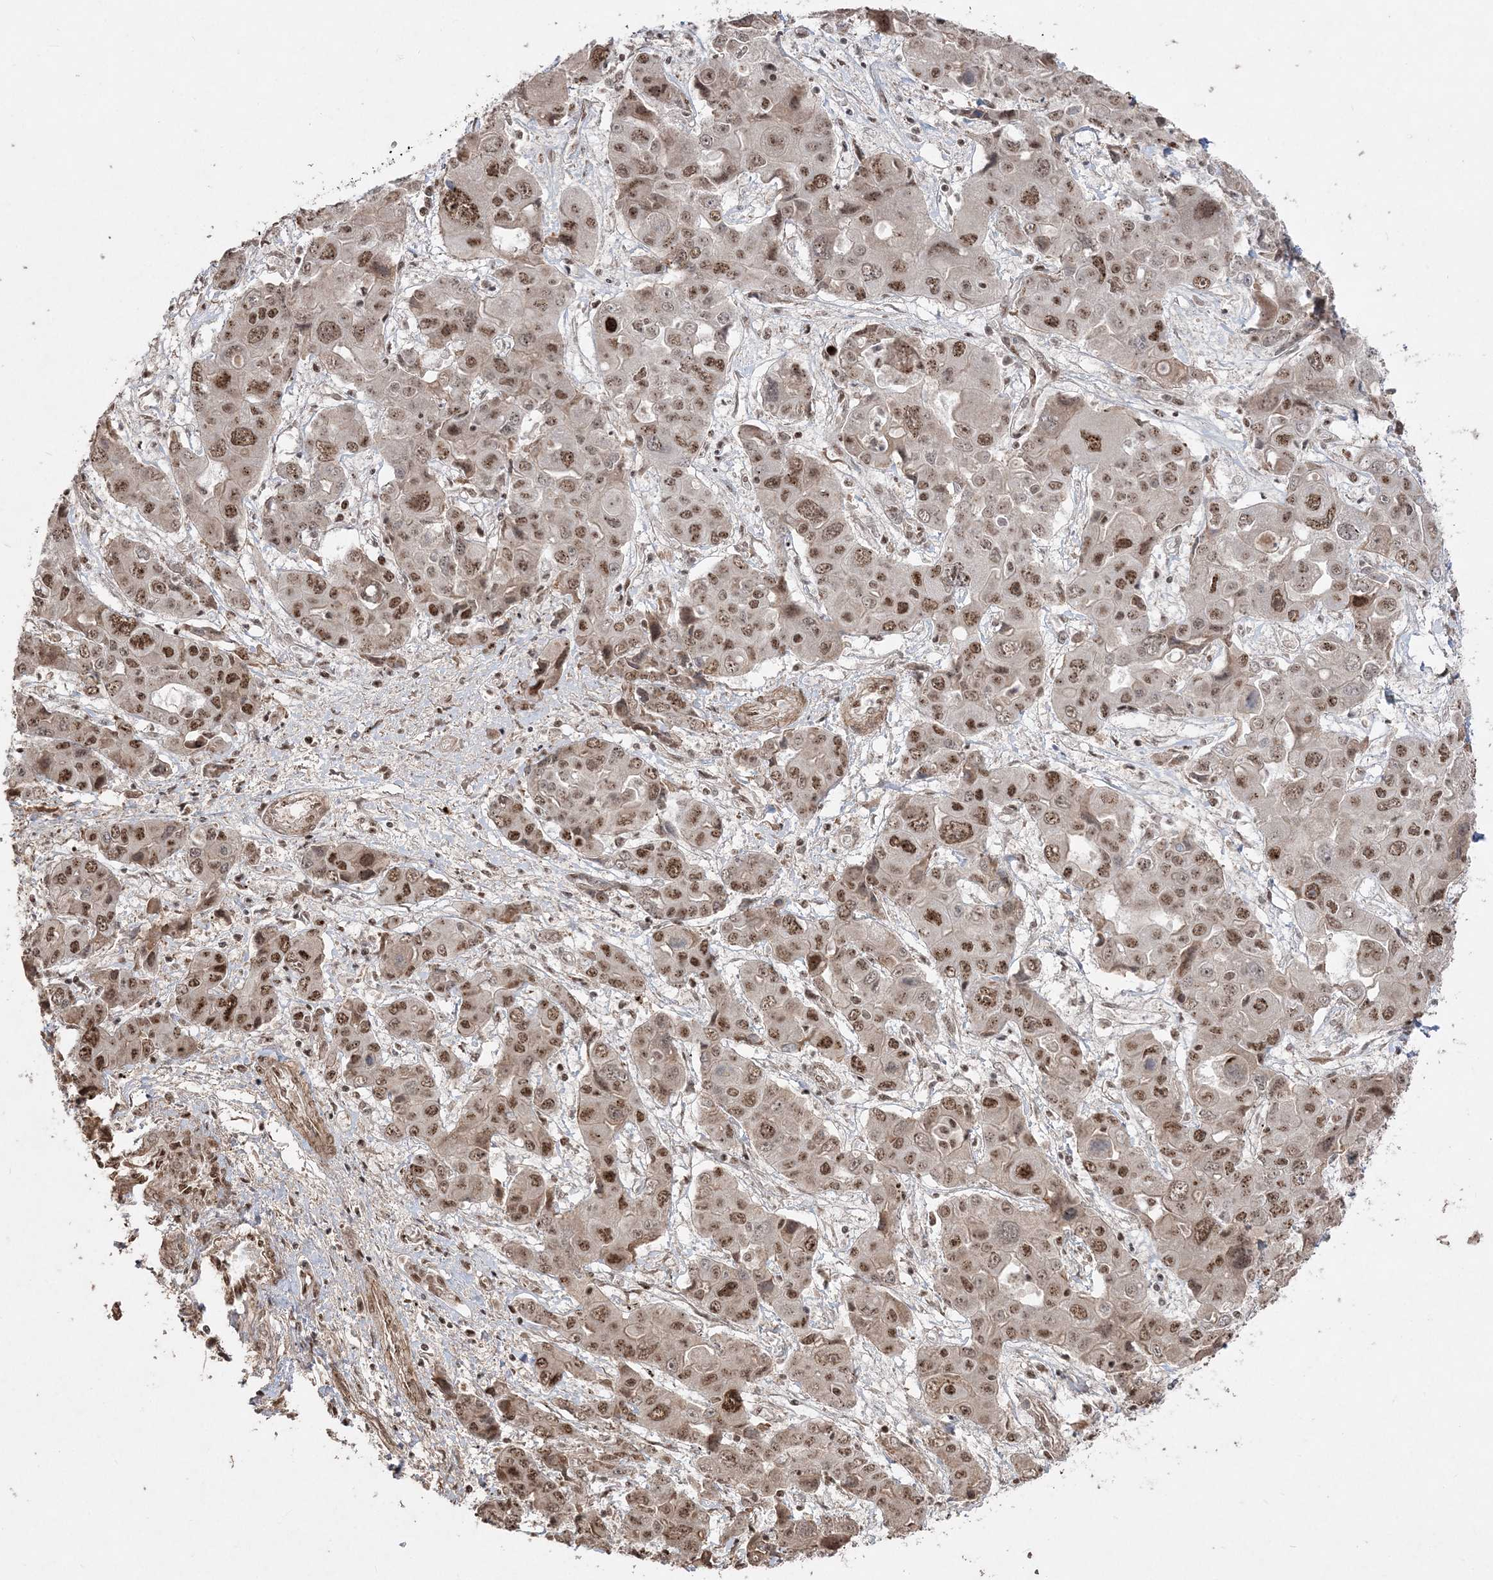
{"staining": {"intensity": "moderate", "quantity": ">75%", "location": "nuclear"}, "tissue": "liver cancer", "cell_type": "Tumor cells", "image_type": "cancer", "snomed": [{"axis": "morphology", "description": "Cholangiocarcinoma"}, {"axis": "topography", "description": "Liver"}], "caption": "Liver cancer (cholangiocarcinoma) was stained to show a protein in brown. There is medium levels of moderate nuclear staining in about >75% of tumor cells.", "gene": "RBM17", "patient": {"sex": "male", "age": 67}}